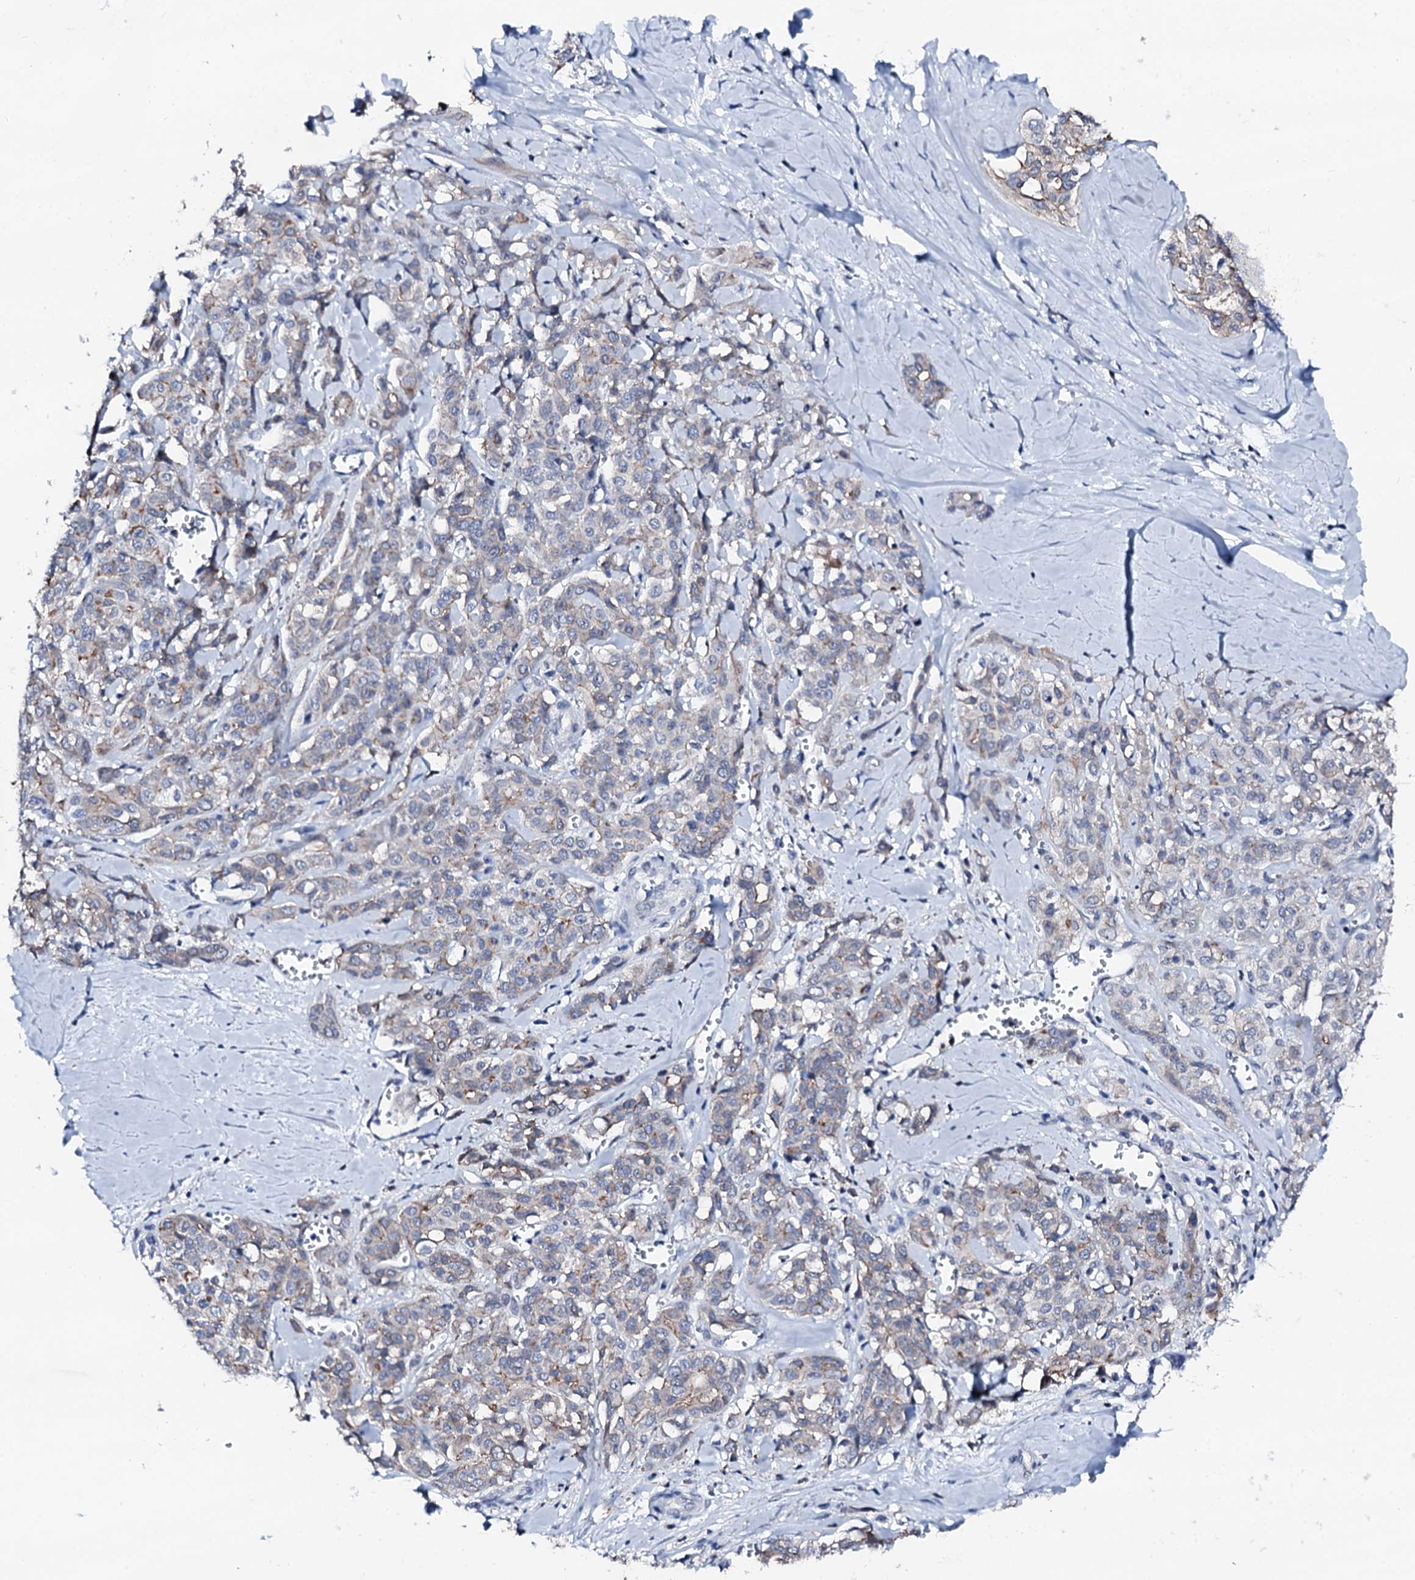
{"staining": {"intensity": "moderate", "quantity": "<25%", "location": "cytoplasmic/membranous"}, "tissue": "liver cancer", "cell_type": "Tumor cells", "image_type": "cancer", "snomed": [{"axis": "morphology", "description": "Cholangiocarcinoma"}, {"axis": "topography", "description": "Liver"}], "caption": "IHC image of neoplastic tissue: human liver cancer (cholangiocarcinoma) stained using IHC exhibits low levels of moderate protein expression localized specifically in the cytoplasmic/membranous of tumor cells, appearing as a cytoplasmic/membranous brown color.", "gene": "TRAFD1", "patient": {"sex": "female", "age": 77}}